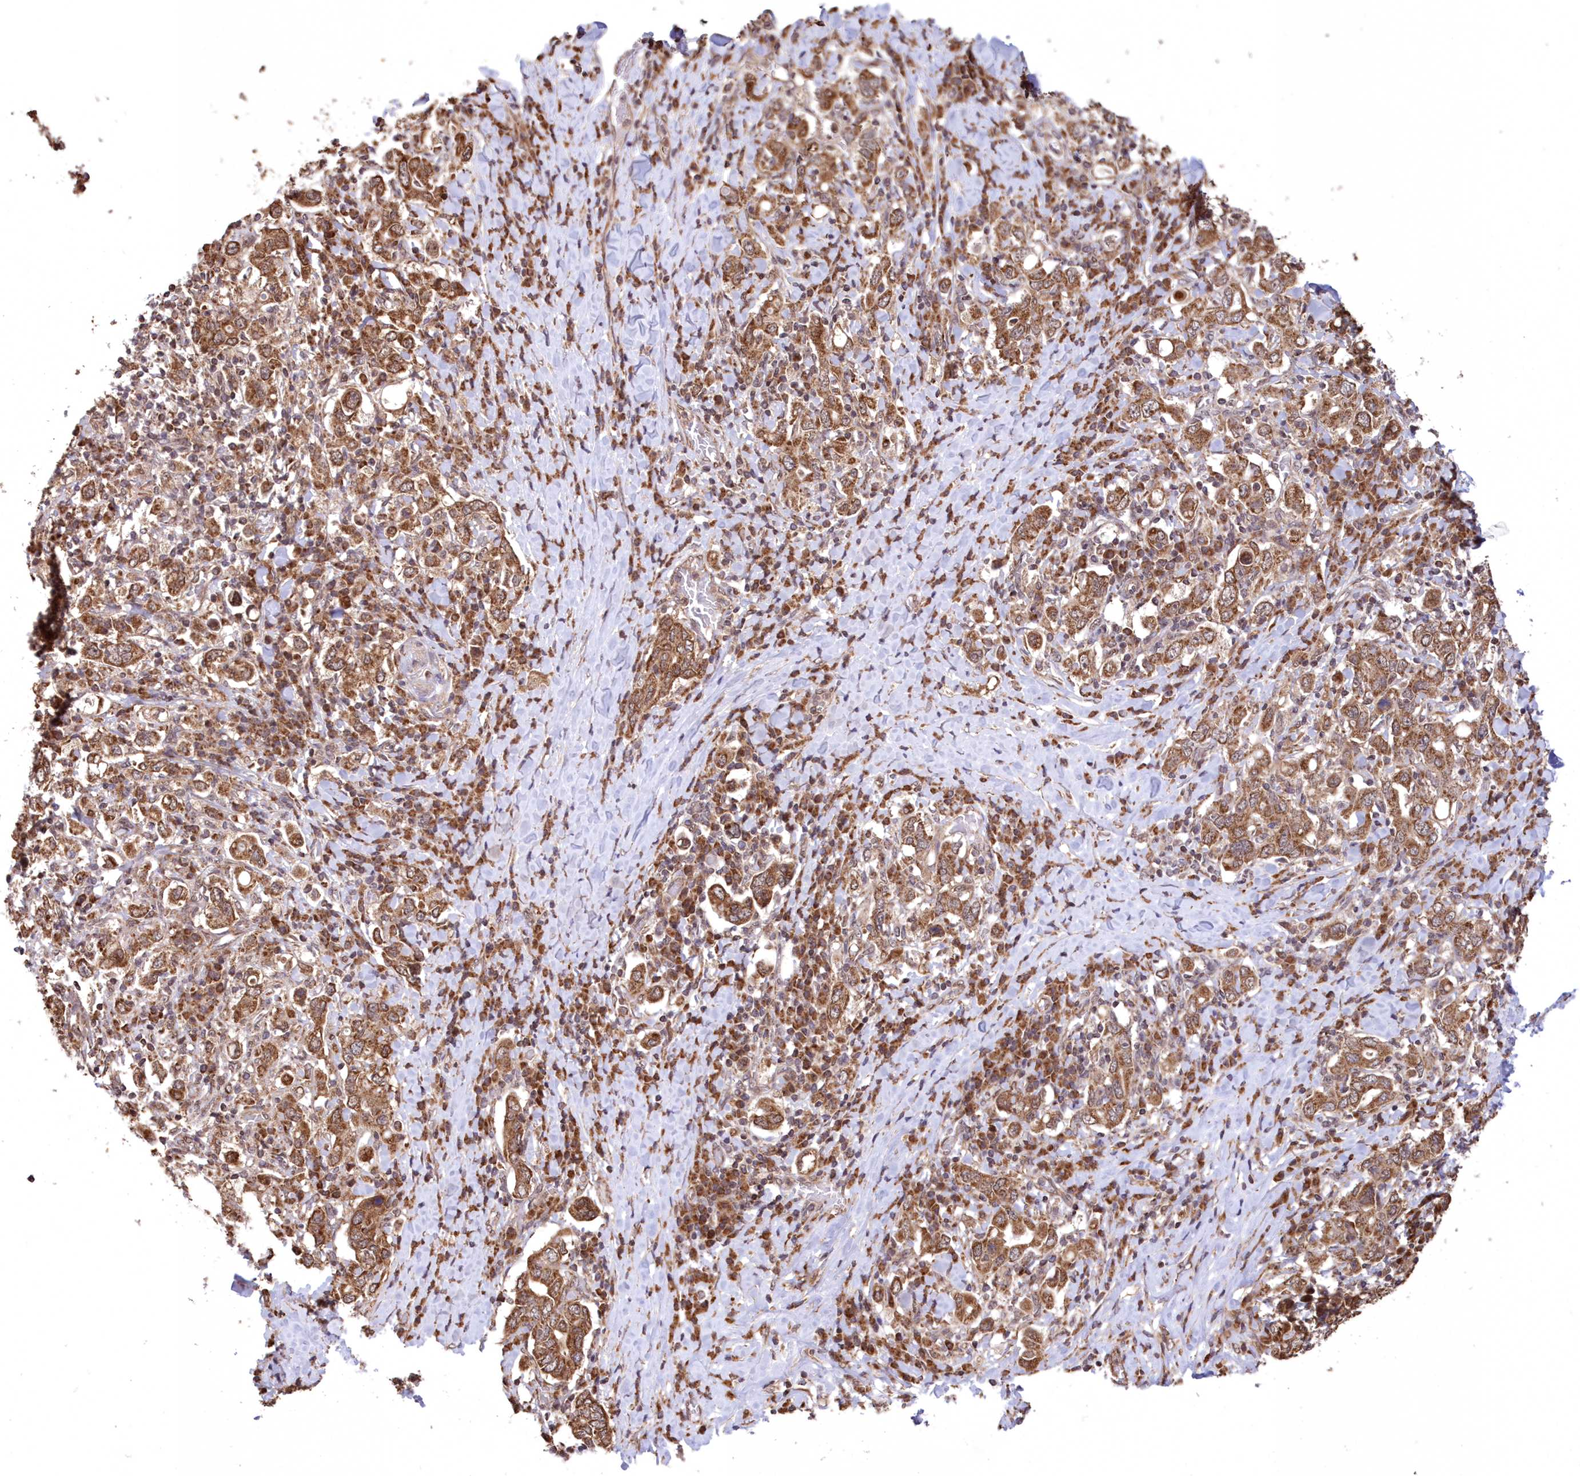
{"staining": {"intensity": "moderate", "quantity": ">75%", "location": "cytoplasmic/membranous"}, "tissue": "stomach cancer", "cell_type": "Tumor cells", "image_type": "cancer", "snomed": [{"axis": "morphology", "description": "Adenocarcinoma, NOS"}, {"axis": "topography", "description": "Stomach, upper"}], "caption": "Human stomach adenocarcinoma stained for a protein (brown) reveals moderate cytoplasmic/membranous positive expression in approximately >75% of tumor cells.", "gene": "PCBP1", "patient": {"sex": "male", "age": 62}}